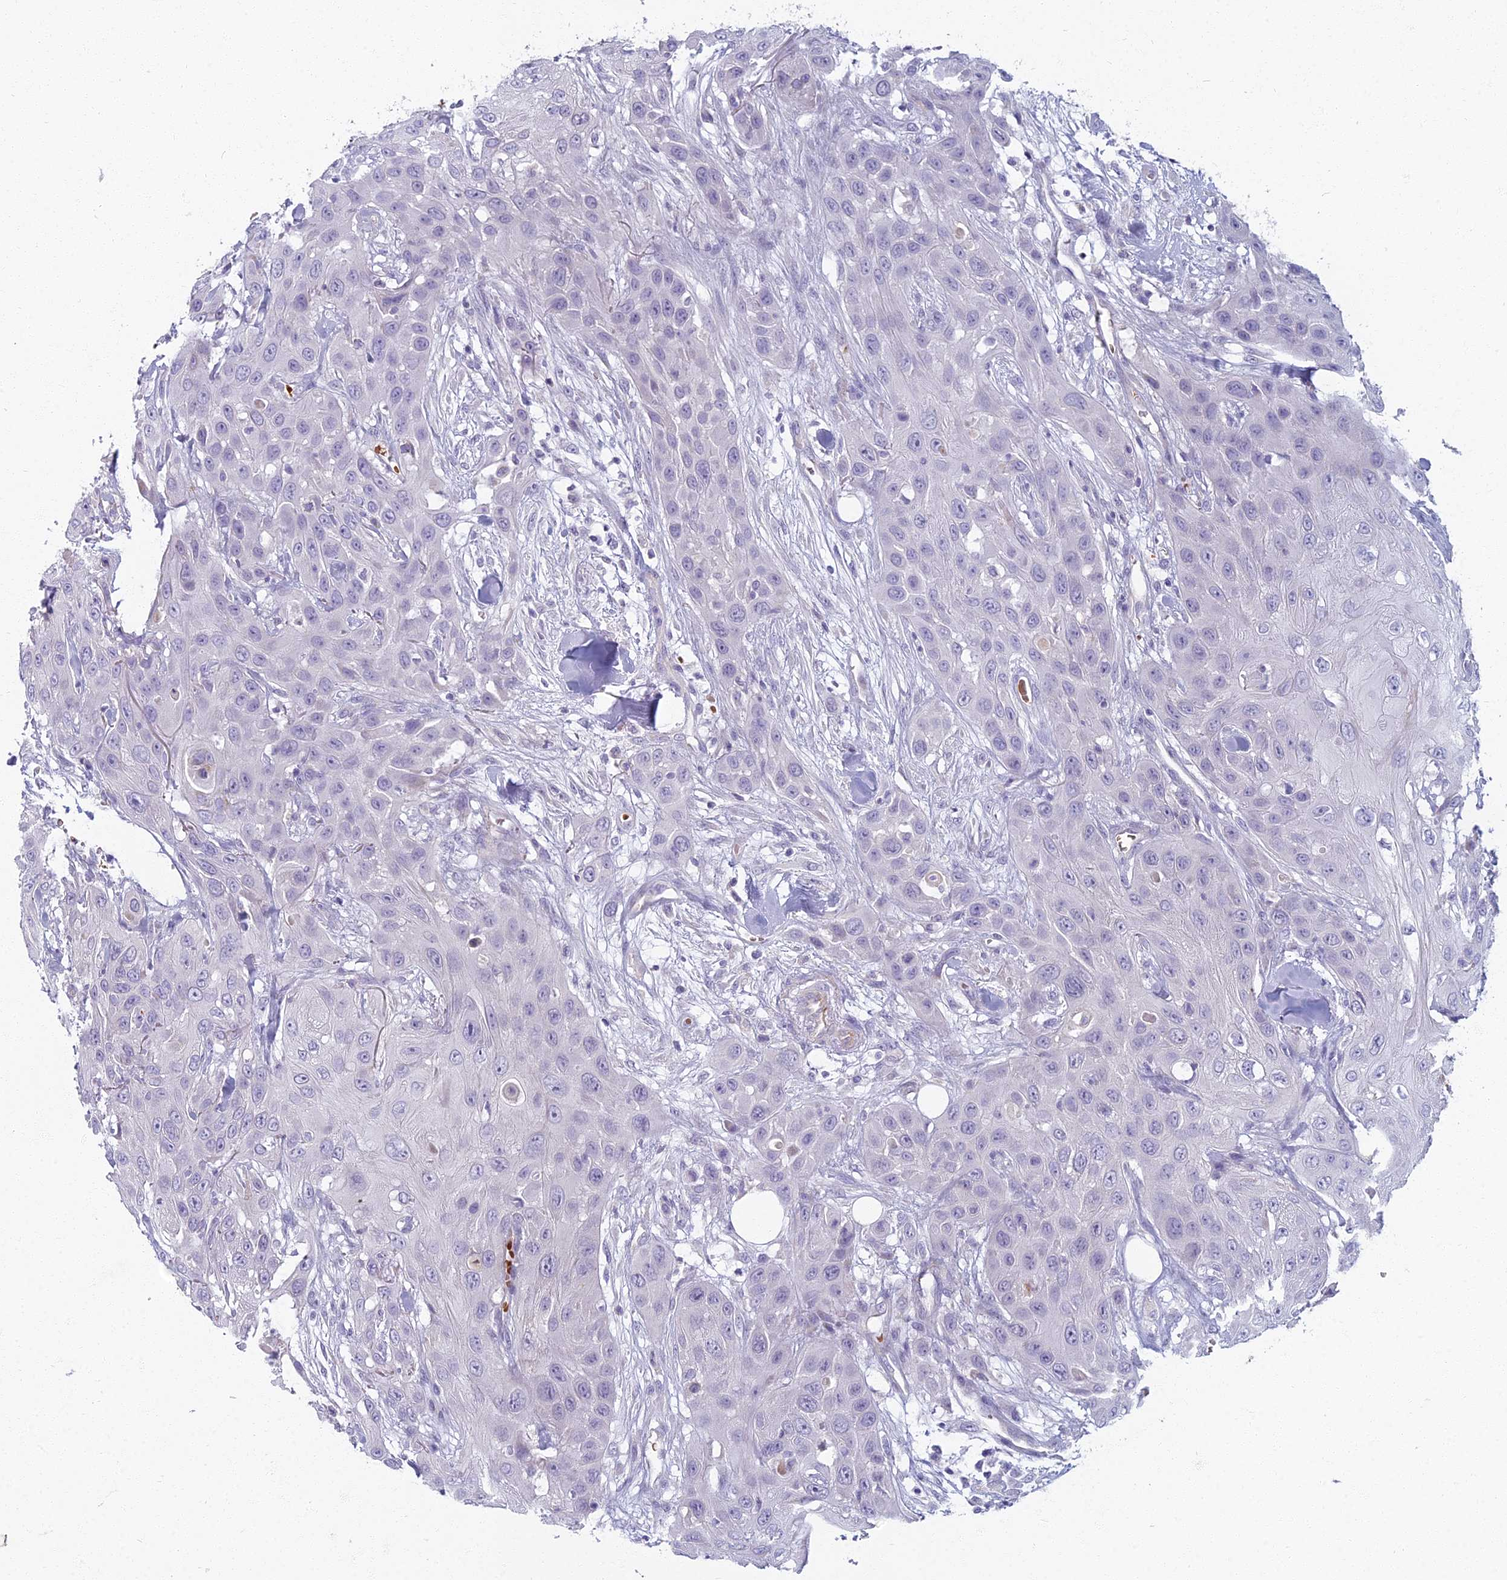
{"staining": {"intensity": "negative", "quantity": "none", "location": "none"}, "tissue": "head and neck cancer", "cell_type": "Tumor cells", "image_type": "cancer", "snomed": [{"axis": "morphology", "description": "Squamous cell carcinoma, NOS"}, {"axis": "topography", "description": "Head-Neck"}], "caption": "Head and neck cancer (squamous cell carcinoma) was stained to show a protein in brown. There is no significant expression in tumor cells.", "gene": "ARL15", "patient": {"sex": "male", "age": 81}}